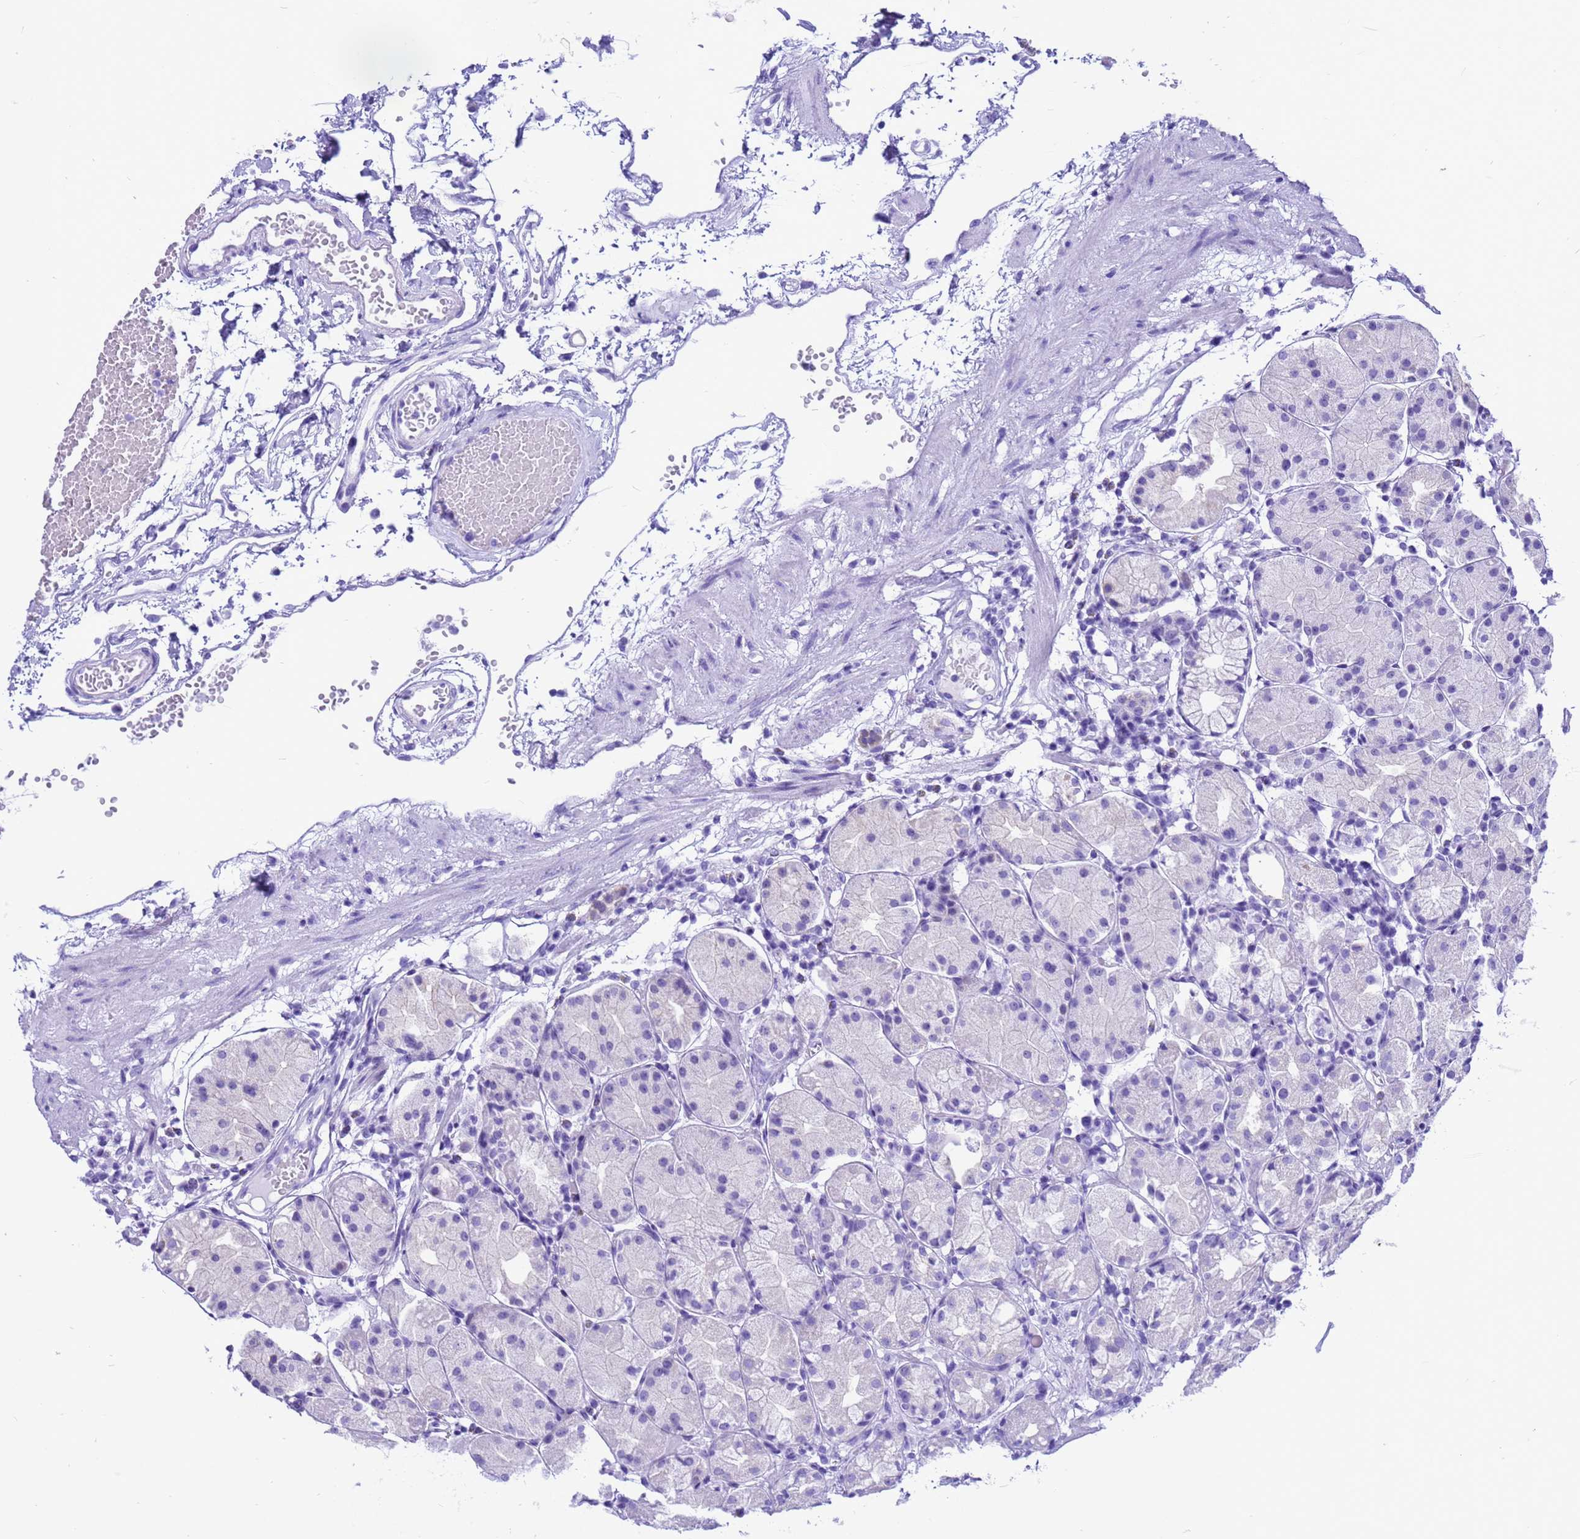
{"staining": {"intensity": "negative", "quantity": "none", "location": "none"}, "tissue": "stomach", "cell_type": "Glandular cells", "image_type": "normal", "snomed": [{"axis": "morphology", "description": "Normal tissue, NOS"}, {"axis": "topography", "description": "Stomach"}, {"axis": "topography", "description": "Stomach, lower"}], "caption": "A histopathology image of stomach stained for a protein reveals no brown staining in glandular cells.", "gene": "PIEZO2", "patient": {"sex": "female", "age": 75}}